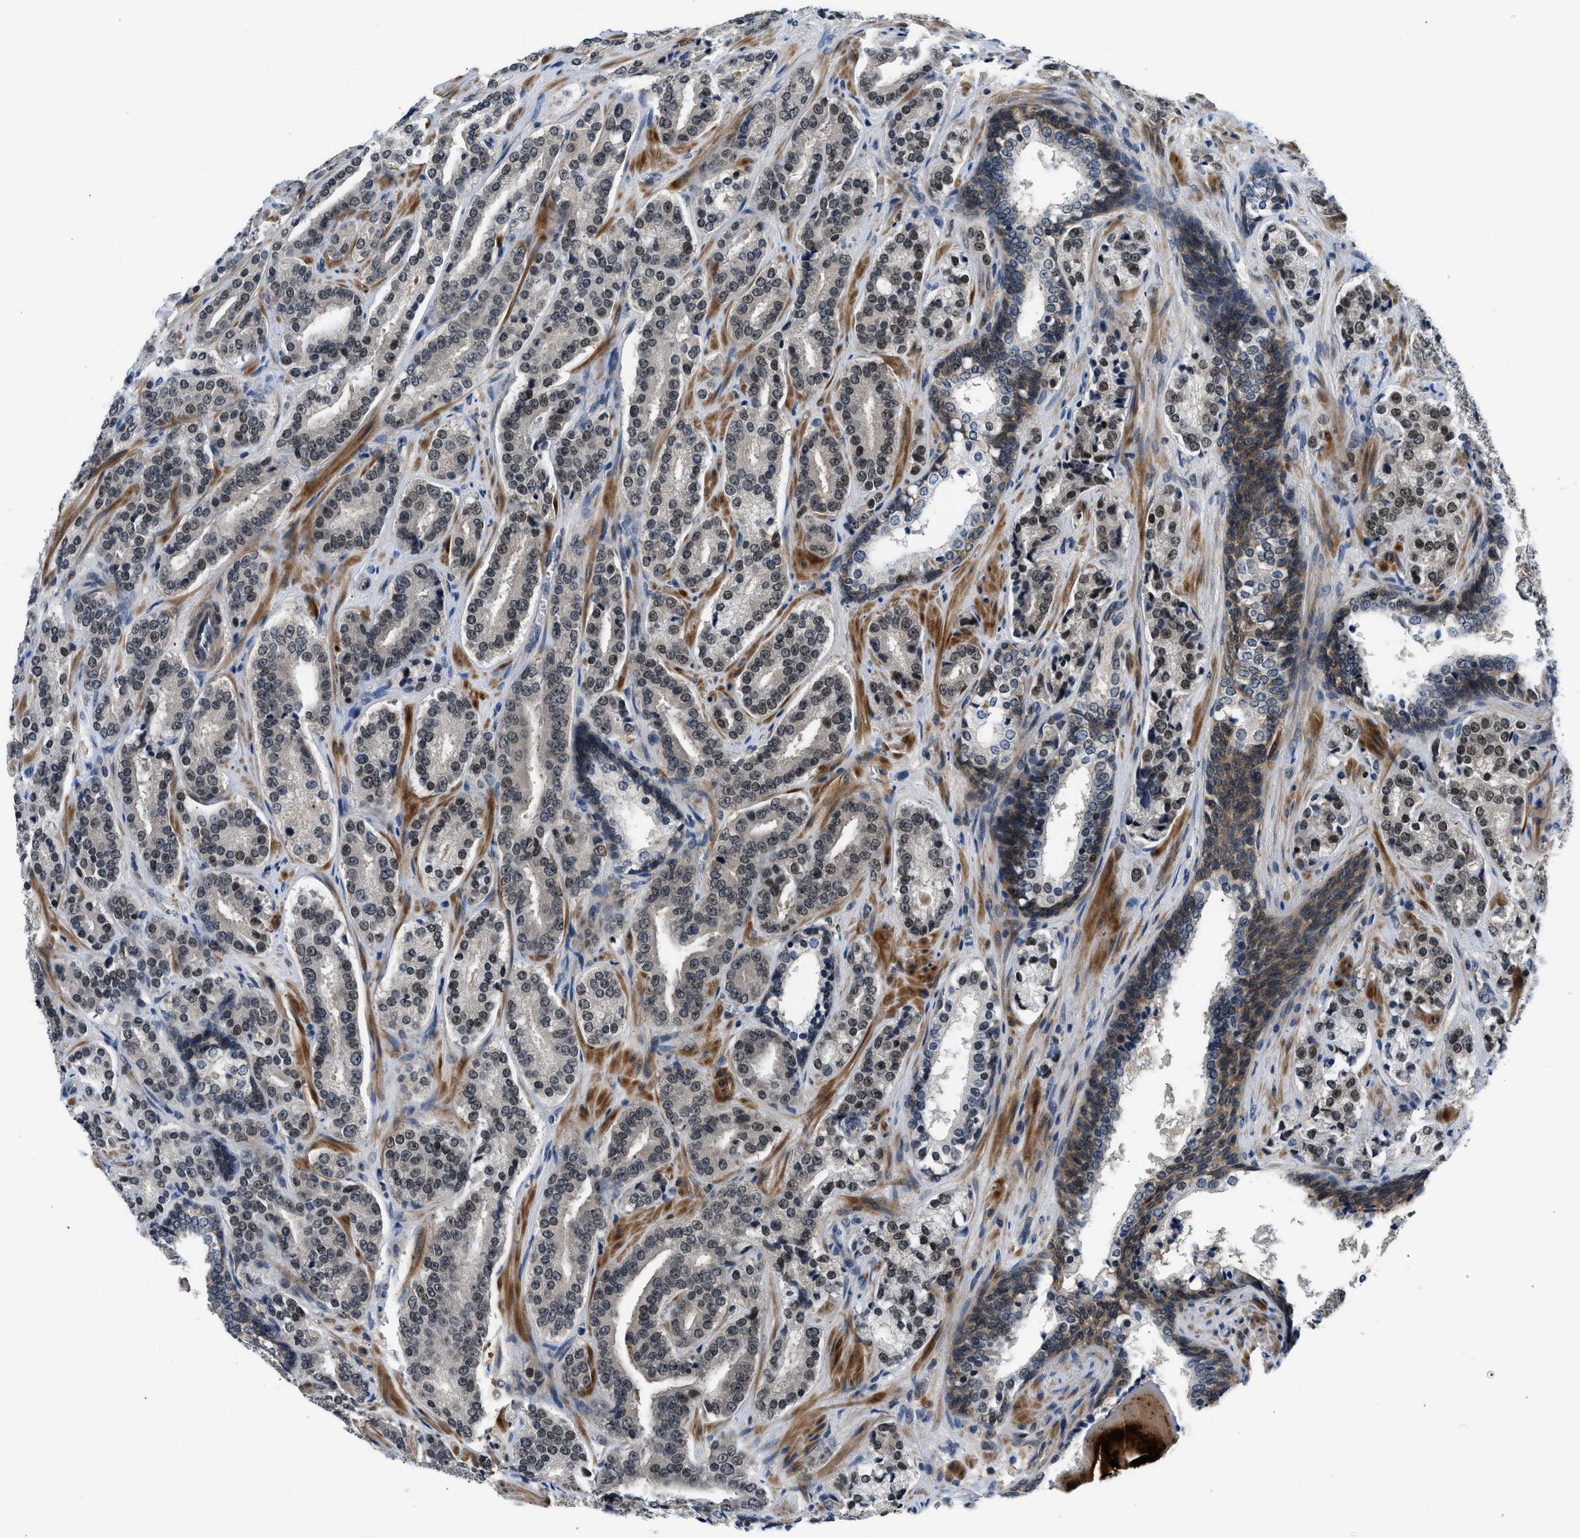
{"staining": {"intensity": "moderate", "quantity": ">75%", "location": "cytoplasmic/membranous,nuclear"}, "tissue": "prostate cancer", "cell_type": "Tumor cells", "image_type": "cancer", "snomed": [{"axis": "morphology", "description": "Adenocarcinoma, High grade"}, {"axis": "topography", "description": "Prostate"}], "caption": "DAB (3,3'-diaminobenzidine) immunohistochemical staining of high-grade adenocarcinoma (prostate) demonstrates moderate cytoplasmic/membranous and nuclear protein positivity in approximately >75% of tumor cells.", "gene": "MTMR1", "patient": {"sex": "male", "age": 60}}